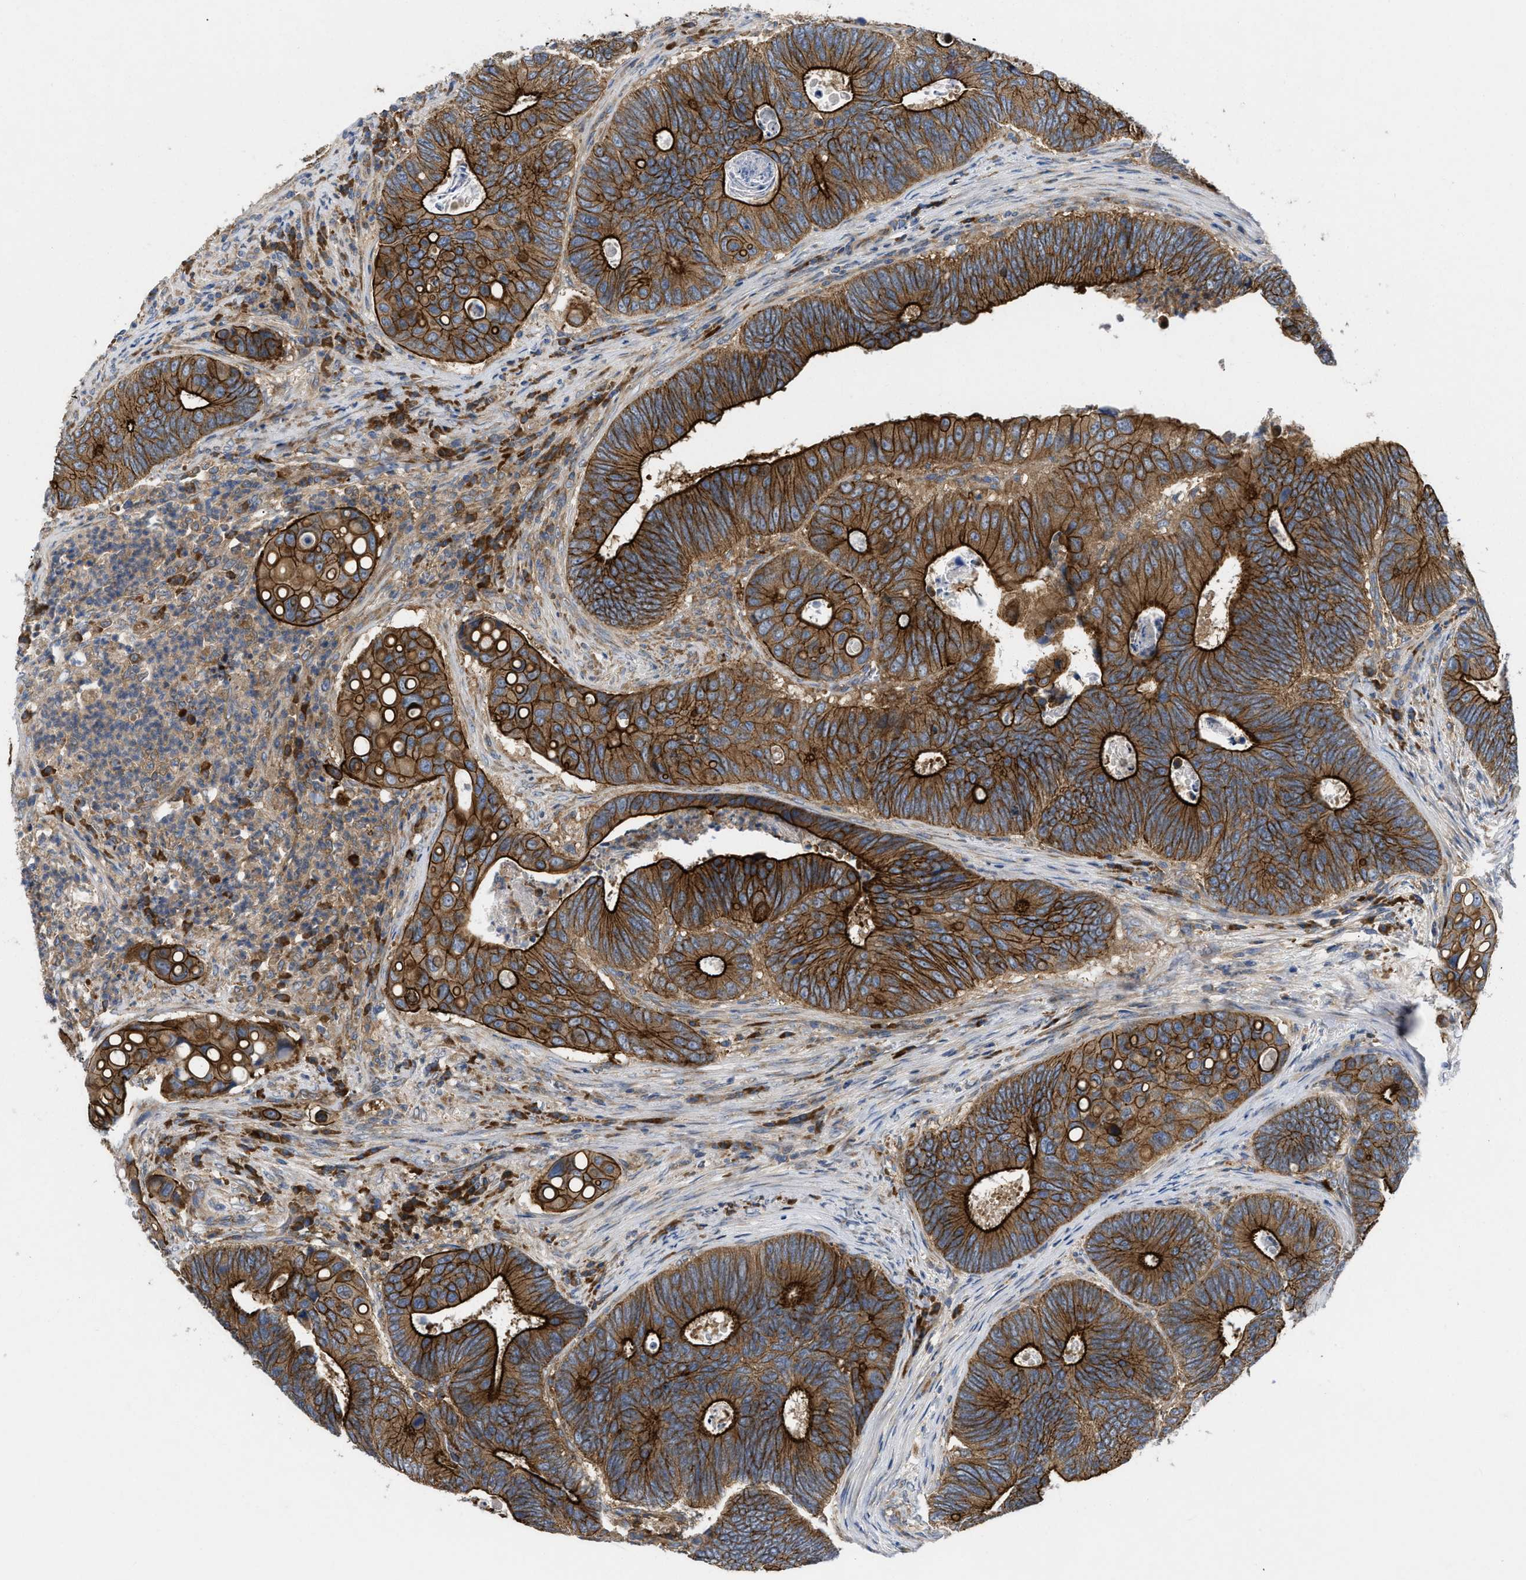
{"staining": {"intensity": "strong", "quantity": ">75%", "location": "cytoplasmic/membranous"}, "tissue": "colorectal cancer", "cell_type": "Tumor cells", "image_type": "cancer", "snomed": [{"axis": "morphology", "description": "Inflammation, NOS"}, {"axis": "morphology", "description": "Adenocarcinoma, NOS"}, {"axis": "topography", "description": "Colon"}], "caption": "The image shows immunohistochemical staining of colorectal cancer. There is strong cytoplasmic/membranous positivity is identified in about >75% of tumor cells.", "gene": "TMEM131", "patient": {"sex": "male", "age": 72}}